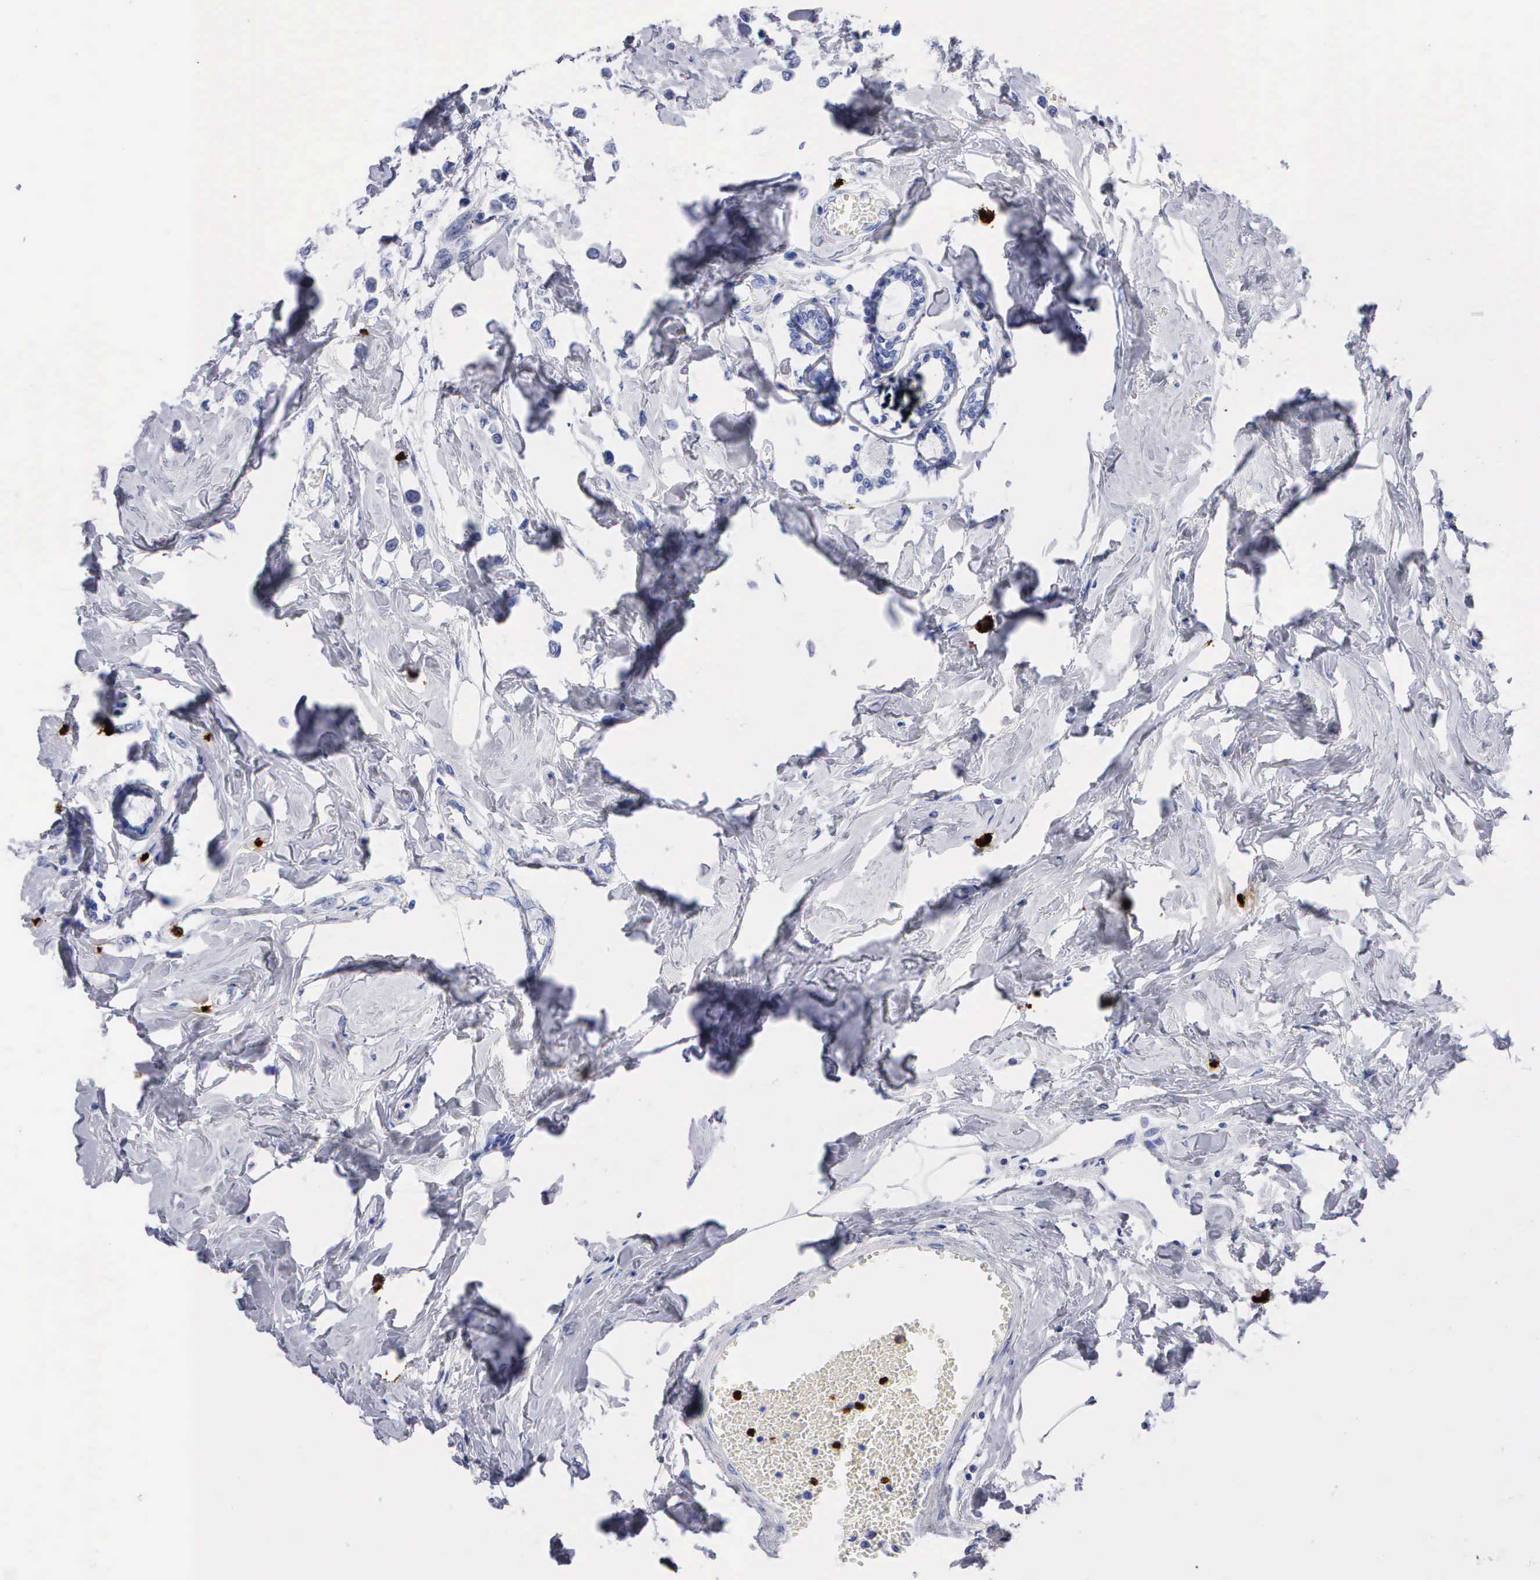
{"staining": {"intensity": "negative", "quantity": "none", "location": "none"}, "tissue": "breast cancer", "cell_type": "Tumor cells", "image_type": "cancer", "snomed": [{"axis": "morphology", "description": "Lobular carcinoma"}, {"axis": "topography", "description": "Breast"}], "caption": "High power microscopy image of an IHC image of breast cancer, revealing no significant positivity in tumor cells.", "gene": "CTSG", "patient": {"sex": "female", "age": 51}}